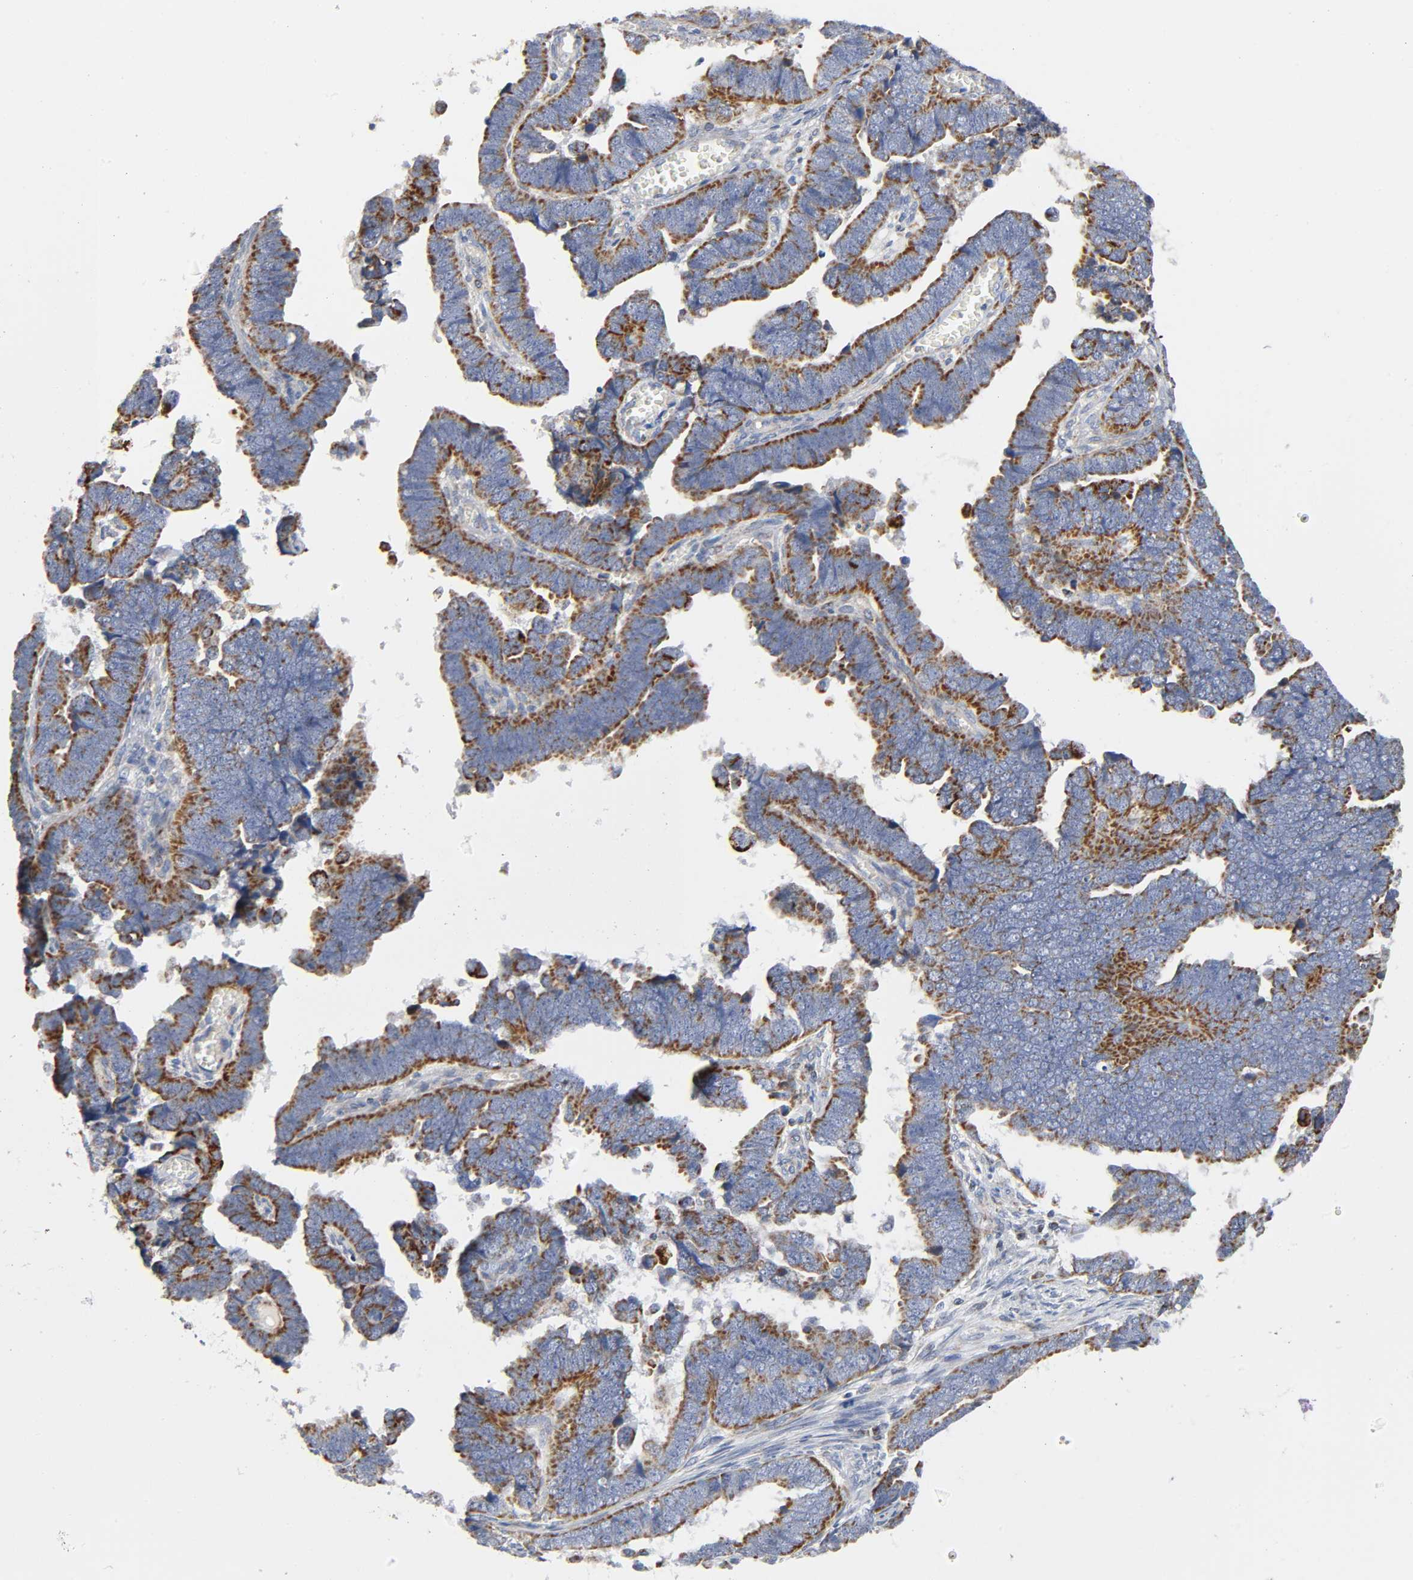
{"staining": {"intensity": "strong", "quantity": ">75%", "location": "cytoplasmic/membranous"}, "tissue": "endometrial cancer", "cell_type": "Tumor cells", "image_type": "cancer", "snomed": [{"axis": "morphology", "description": "Adenocarcinoma, NOS"}, {"axis": "topography", "description": "Endometrium"}], "caption": "Endometrial adenocarcinoma stained with a brown dye reveals strong cytoplasmic/membranous positive positivity in about >75% of tumor cells.", "gene": "BAK1", "patient": {"sex": "female", "age": 75}}